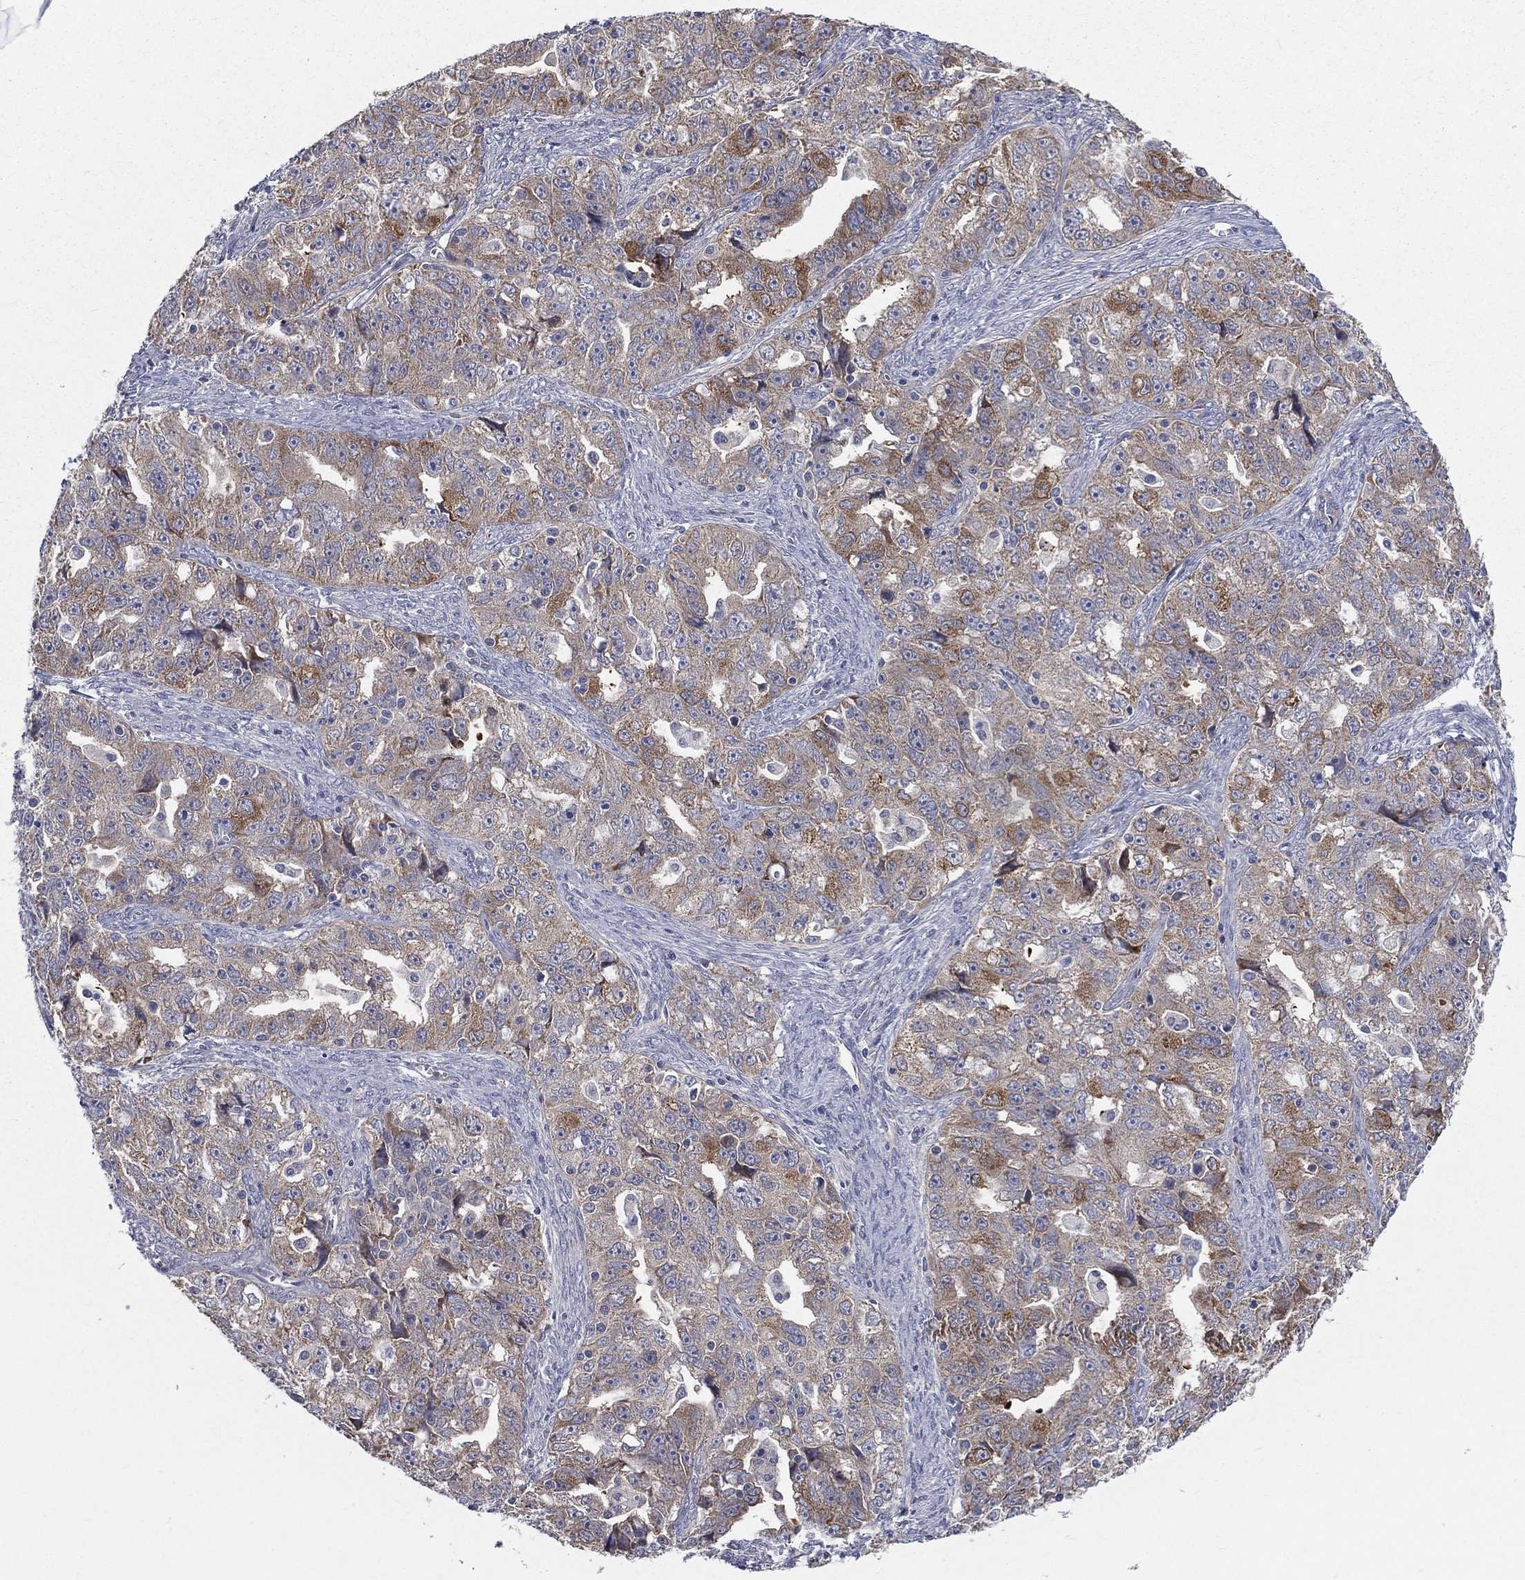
{"staining": {"intensity": "moderate", "quantity": "25%-75%", "location": "cytoplasmic/membranous"}, "tissue": "ovarian cancer", "cell_type": "Tumor cells", "image_type": "cancer", "snomed": [{"axis": "morphology", "description": "Cystadenocarcinoma, serous, NOS"}, {"axis": "topography", "description": "Ovary"}], "caption": "Moderate cytoplasmic/membranous expression for a protein is identified in about 25%-75% of tumor cells of ovarian cancer using immunohistochemistry.", "gene": "POMZP3", "patient": {"sex": "female", "age": 51}}